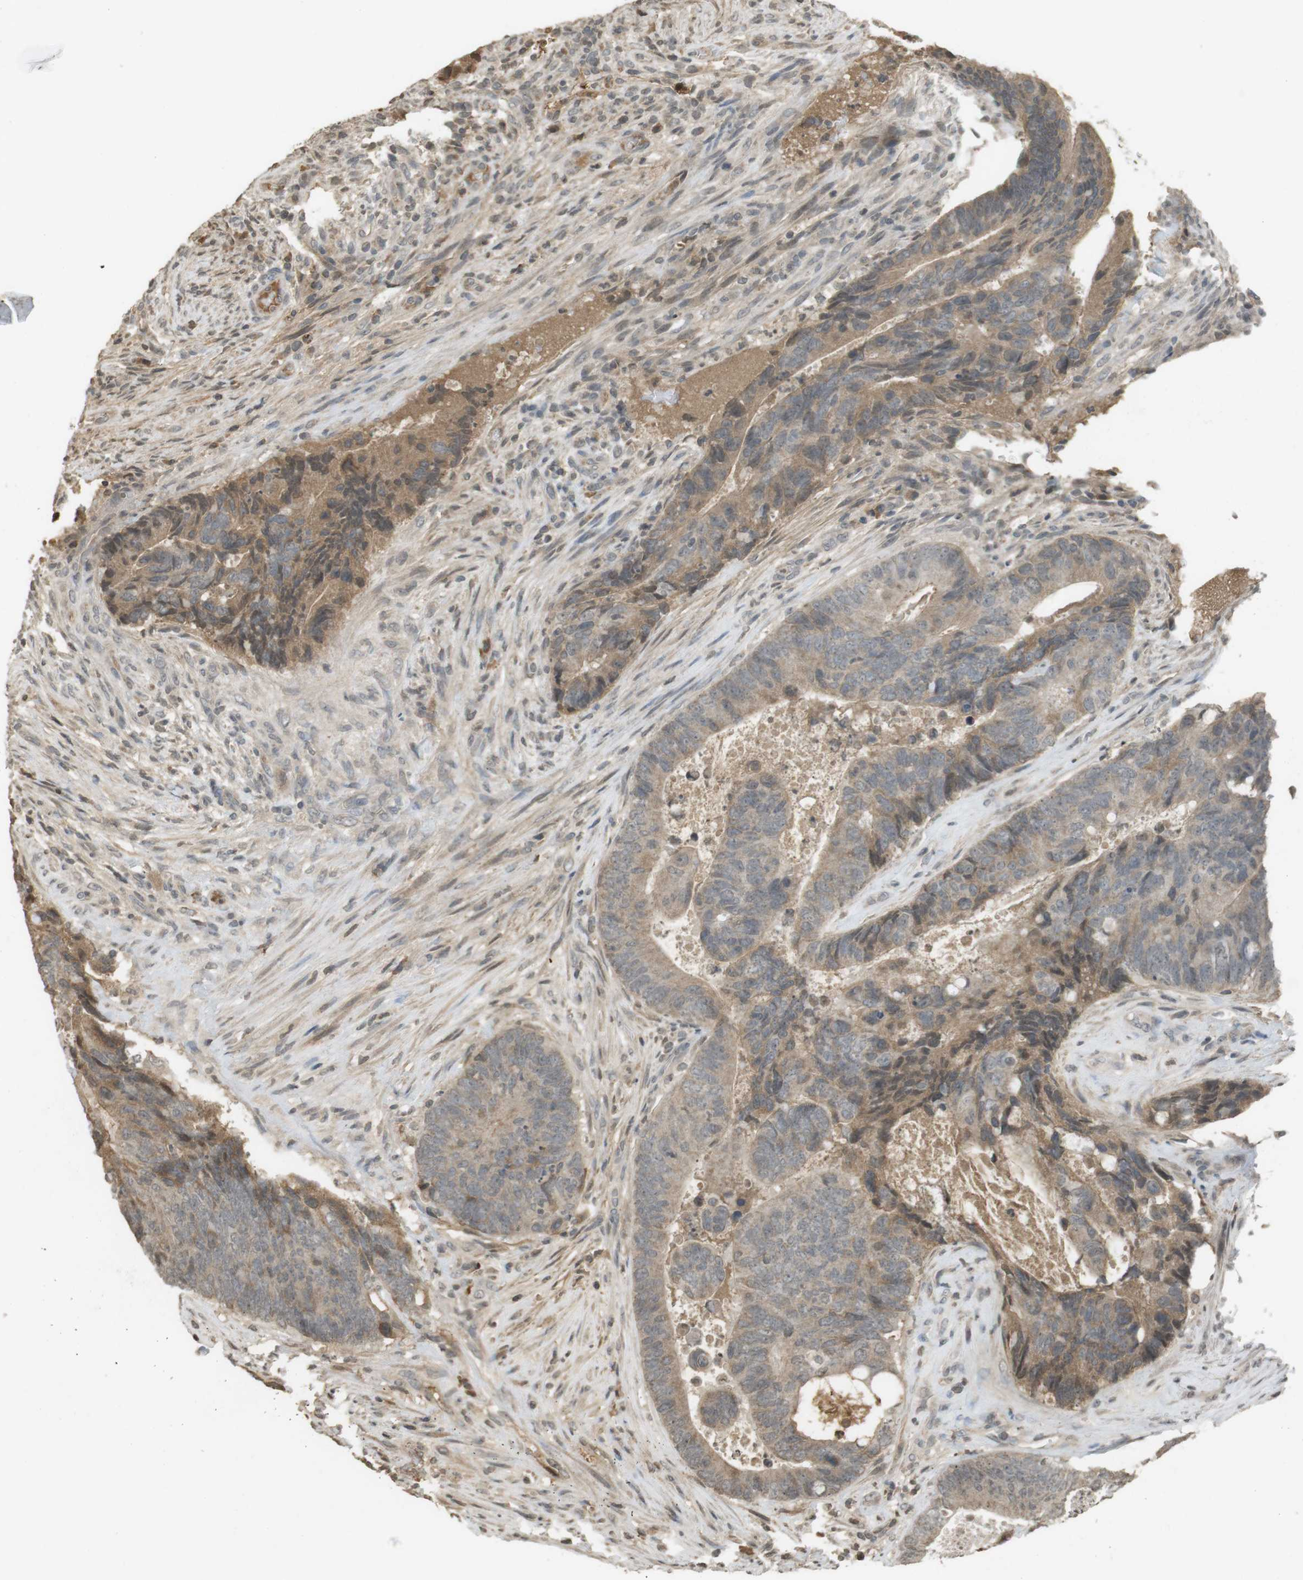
{"staining": {"intensity": "moderate", "quantity": "<25%", "location": "cytoplasmic/membranous"}, "tissue": "colorectal cancer", "cell_type": "Tumor cells", "image_type": "cancer", "snomed": [{"axis": "morphology", "description": "Normal tissue, NOS"}, {"axis": "morphology", "description": "Adenocarcinoma, NOS"}, {"axis": "topography", "description": "Colon"}], "caption": "Colorectal adenocarcinoma was stained to show a protein in brown. There is low levels of moderate cytoplasmic/membranous expression in about <25% of tumor cells.", "gene": "SRR", "patient": {"sex": "male", "age": 56}}